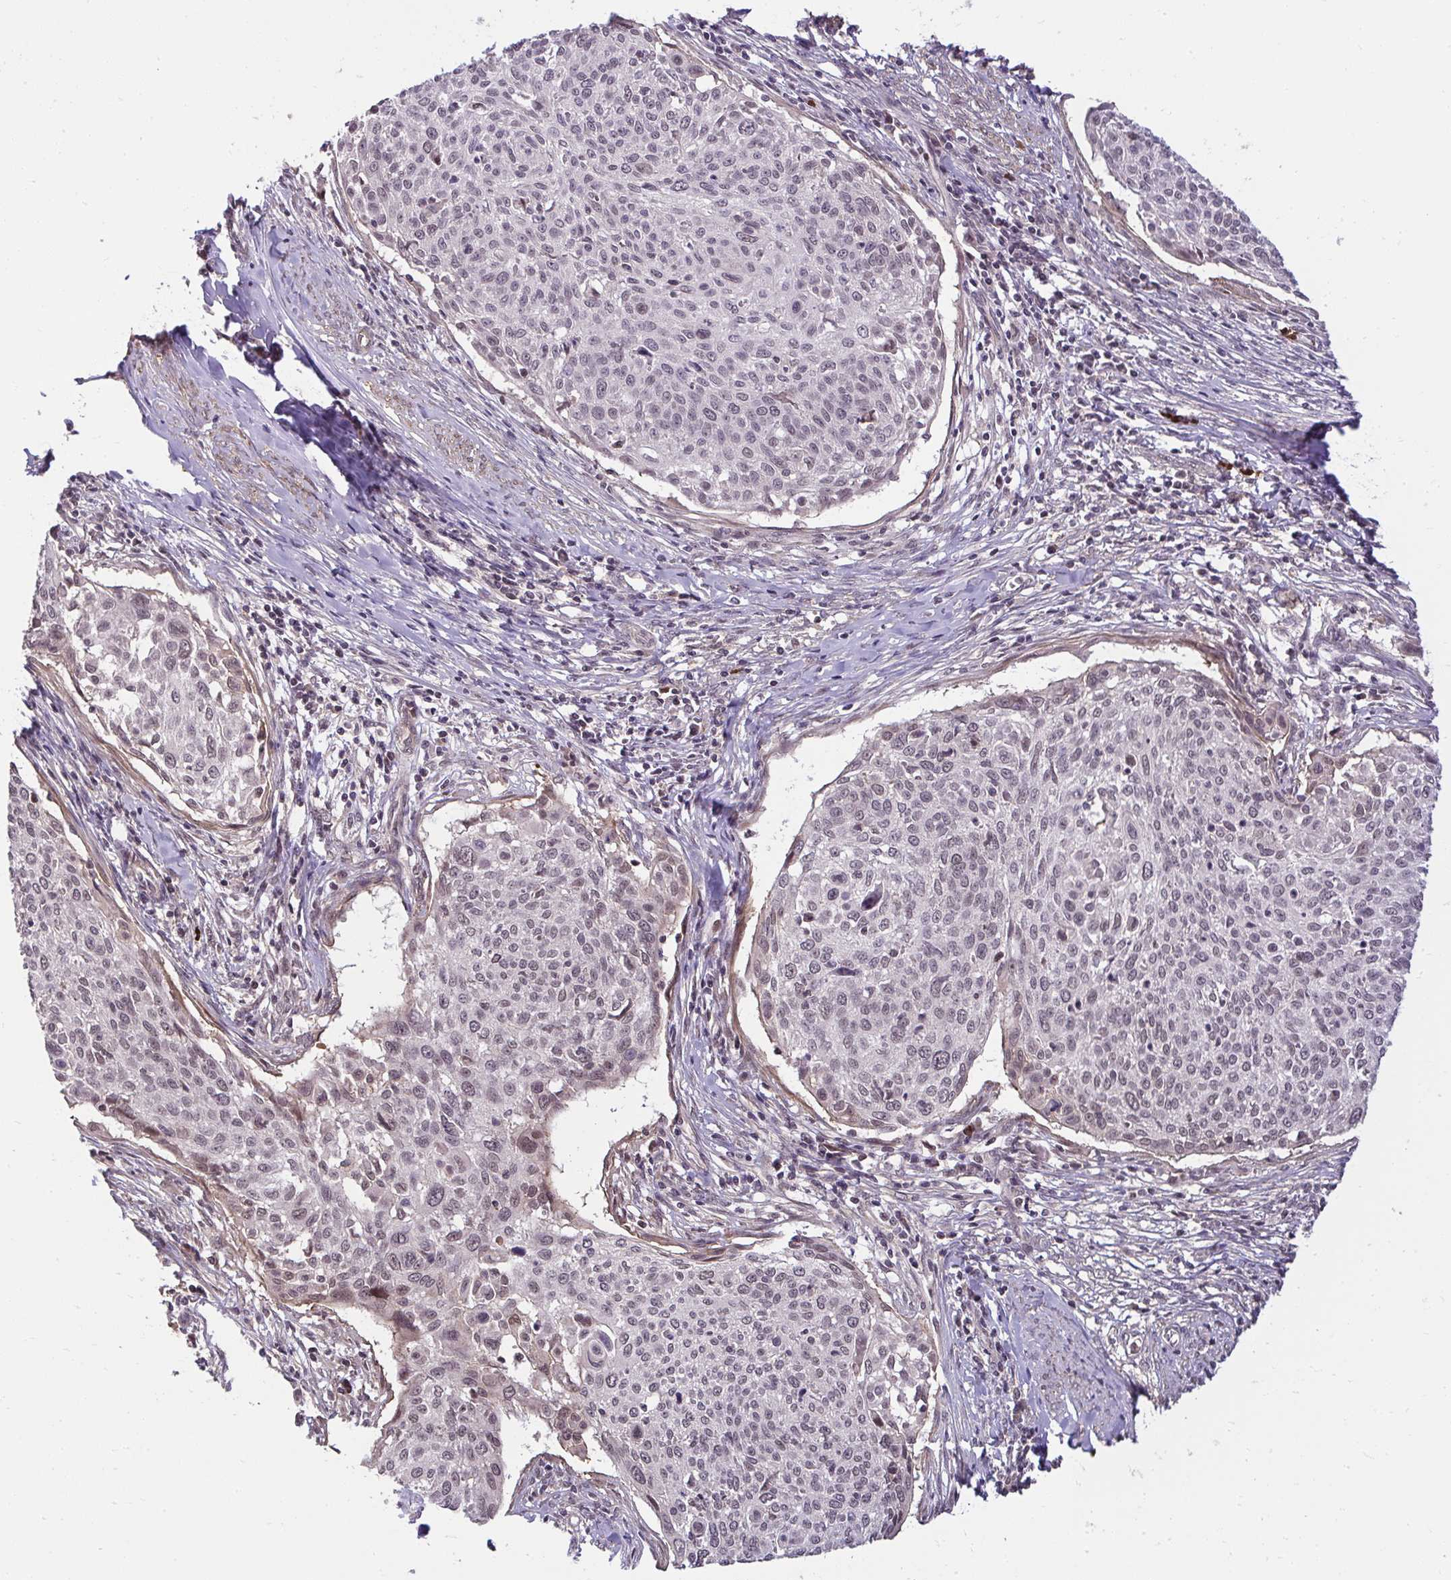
{"staining": {"intensity": "moderate", "quantity": ">75%", "location": "nuclear"}, "tissue": "cervical cancer", "cell_type": "Tumor cells", "image_type": "cancer", "snomed": [{"axis": "morphology", "description": "Squamous cell carcinoma, NOS"}, {"axis": "topography", "description": "Cervix"}], "caption": "Squamous cell carcinoma (cervical) stained with a protein marker displays moderate staining in tumor cells.", "gene": "ZSCAN9", "patient": {"sex": "female", "age": 49}}